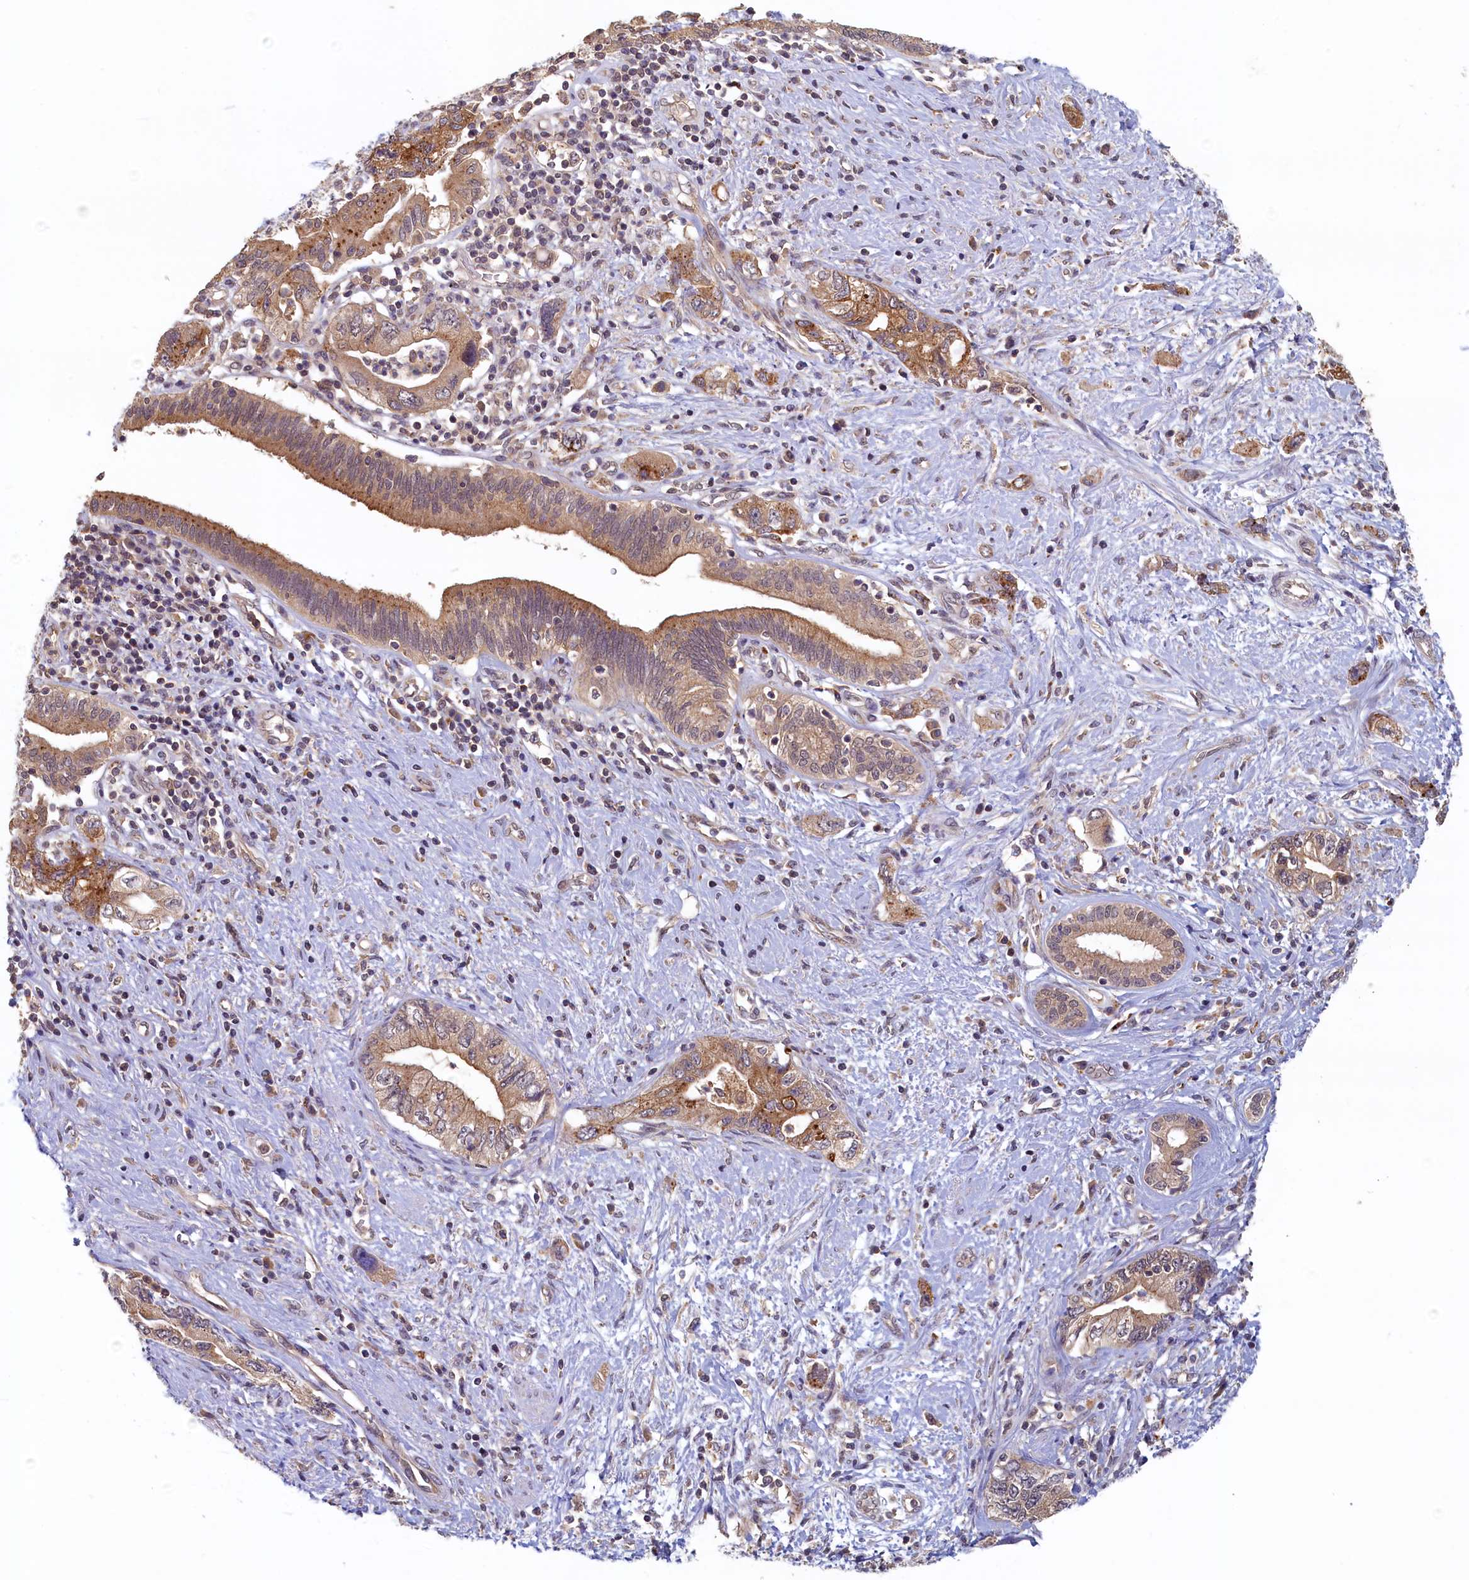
{"staining": {"intensity": "moderate", "quantity": ">75%", "location": "cytoplasmic/membranous"}, "tissue": "pancreatic cancer", "cell_type": "Tumor cells", "image_type": "cancer", "snomed": [{"axis": "morphology", "description": "Adenocarcinoma, NOS"}, {"axis": "topography", "description": "Pancreas"}], "caption": "Pancreatic cancer (adenocarcinoma) tissue demonstrates moderate cytoplasmic/membranous expression in about >75% of tumor cells, visualized by immunohistochemistry.", "gene": "NUBP2", "patient": {"sex": "female", "age": 73}}